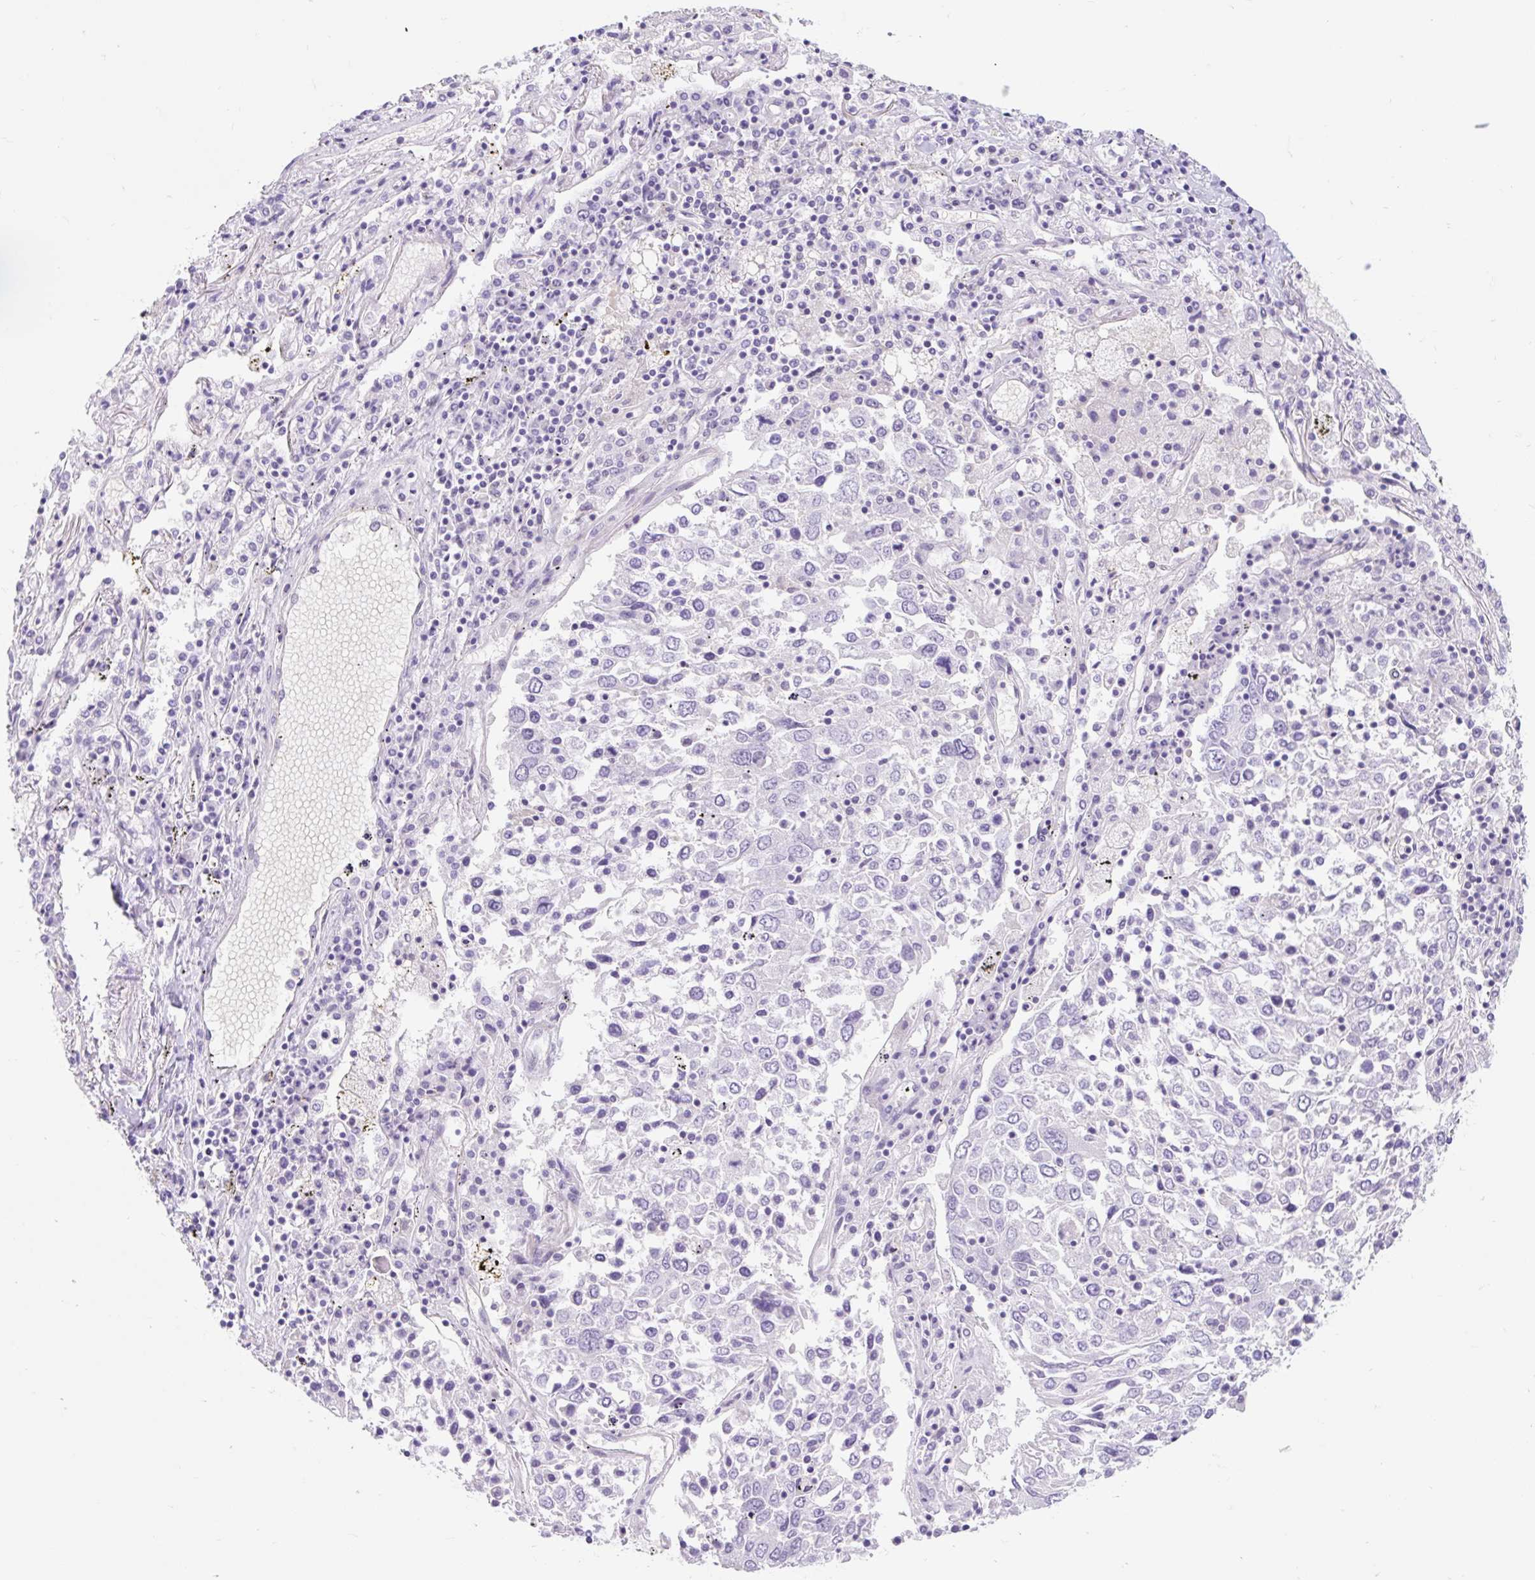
{"staining": {"intensity": "negative", "quantity": "none", "location": "none"}, "tissue": "lung cancer", "cell_type": "Tumor cells", "image_type": "cancer", "snomed": [{"axis": "morphology", "description": "Squamous cell carcinoma, NOS"}, {"axis": "topography", "description": "Lung"}], "caption": "High magnification brightfield microscopy of squamous cell carcinoma (lung) stained with DAB (3,3'-diaminobenzidine) (brown) and counterstained with hematoxylin (blue): tumor cells show no significant expression. (DAB immunohistochemistry visualized using brightfield microscopy, high magnification).", "gene": "SLC28A1", "patient": {"sex": "male", "age": 65}}